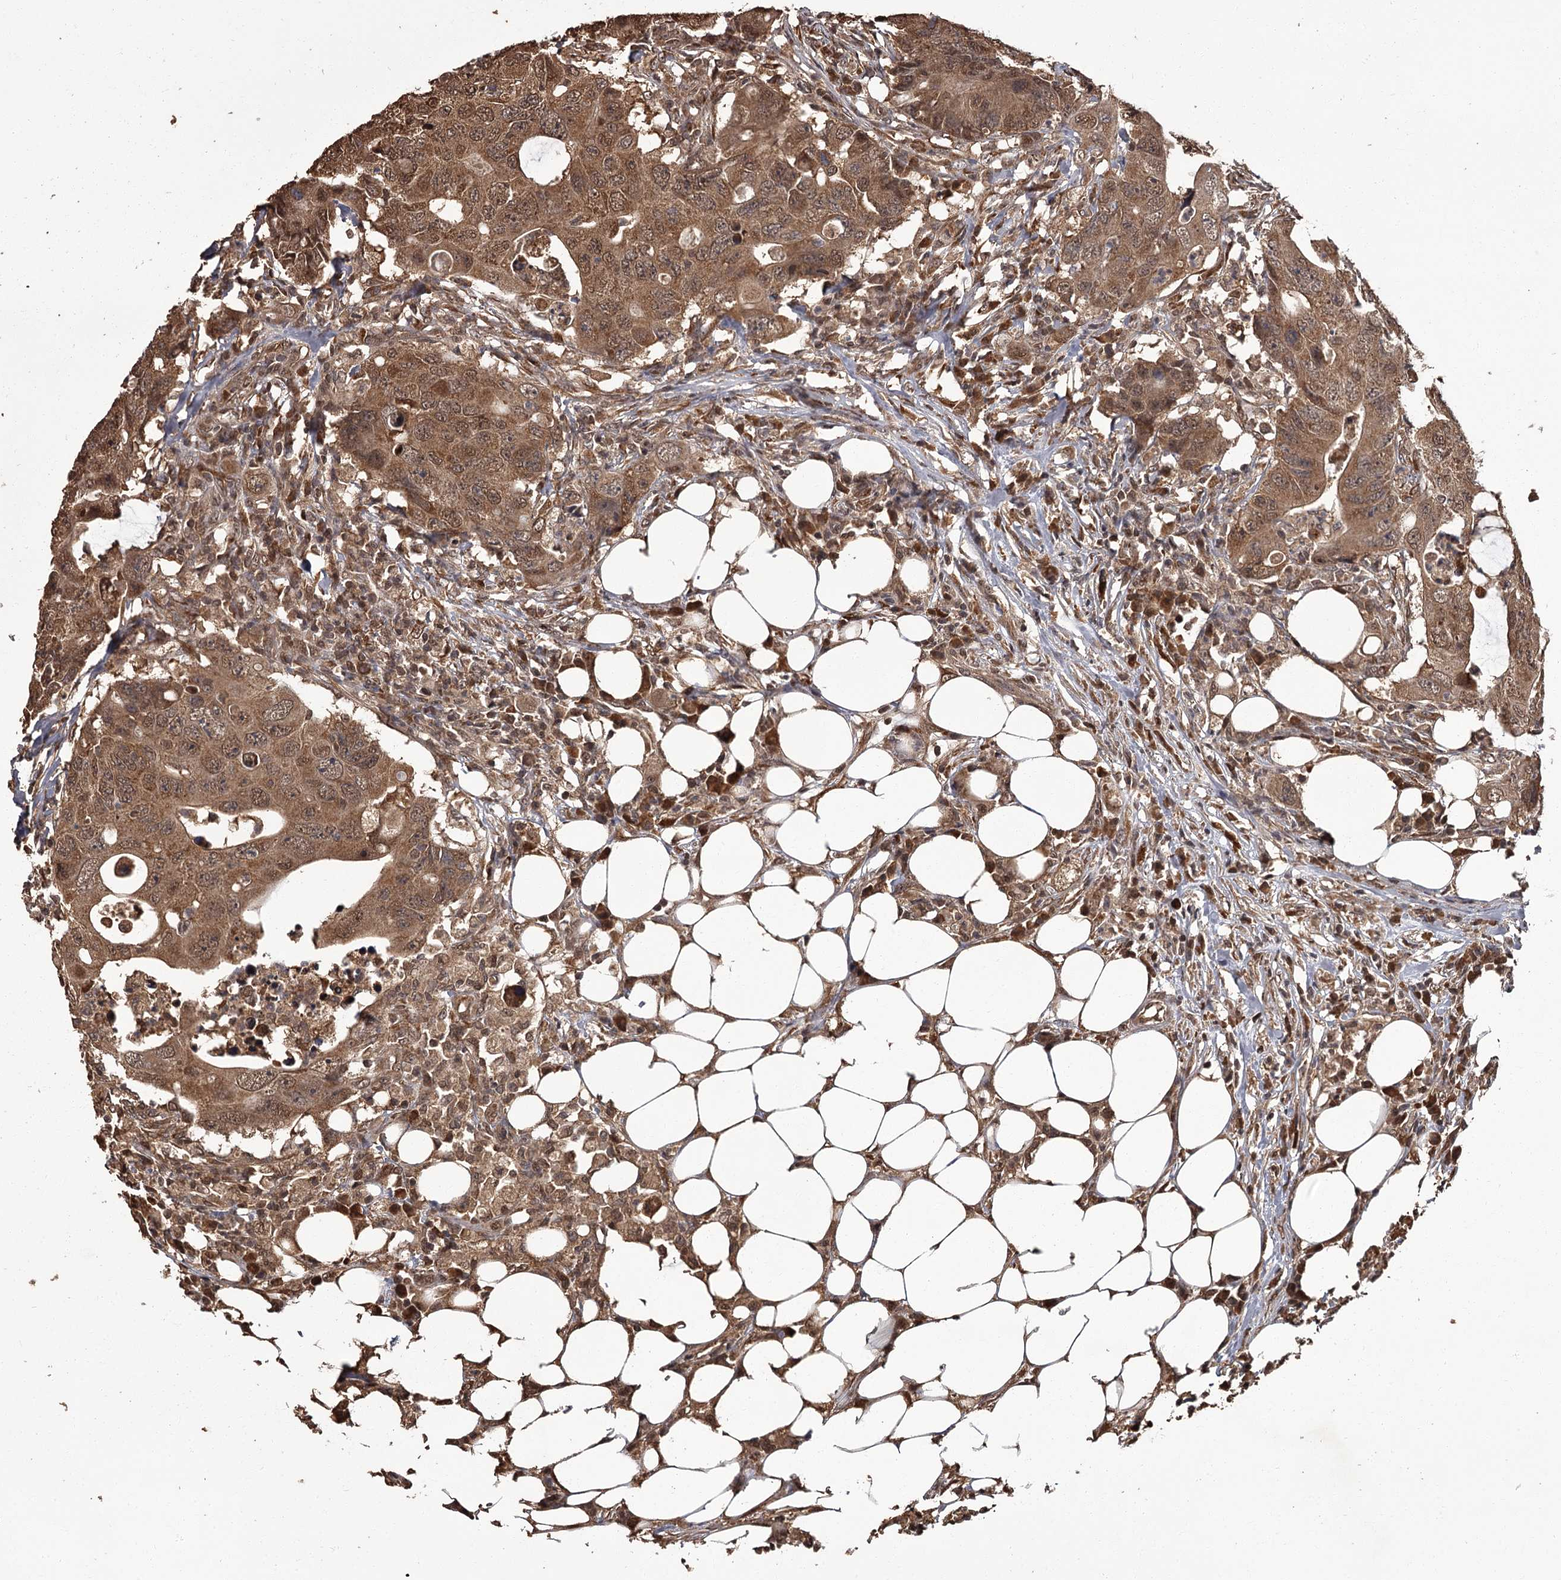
{"staining": {"intensity": "moderate", "quantity": ">75%", "location": "cytoplasmic/membranous,nuclear"}, "tissue": "colorectal cancer", "cell_type": "Tumor cells", "image_type": "cancer", "snomed": [{"axis": "morphology", "description": "Adenocarcinoma, NOS"}, {"axis": "topography", "description": "Colon"}], "caption": "Brown immunohistochemical staining in human colorectal cancer demonstrates moderate cytoplasmic/membranous and nuclear expression in about >75% of tumor cells. (DAB (3,3'-diaminobenzidine) IHC with brightfield microscopy, high magnification).", "gene": "NPRL2", "patient": {"sex": "male", "age": 71}}